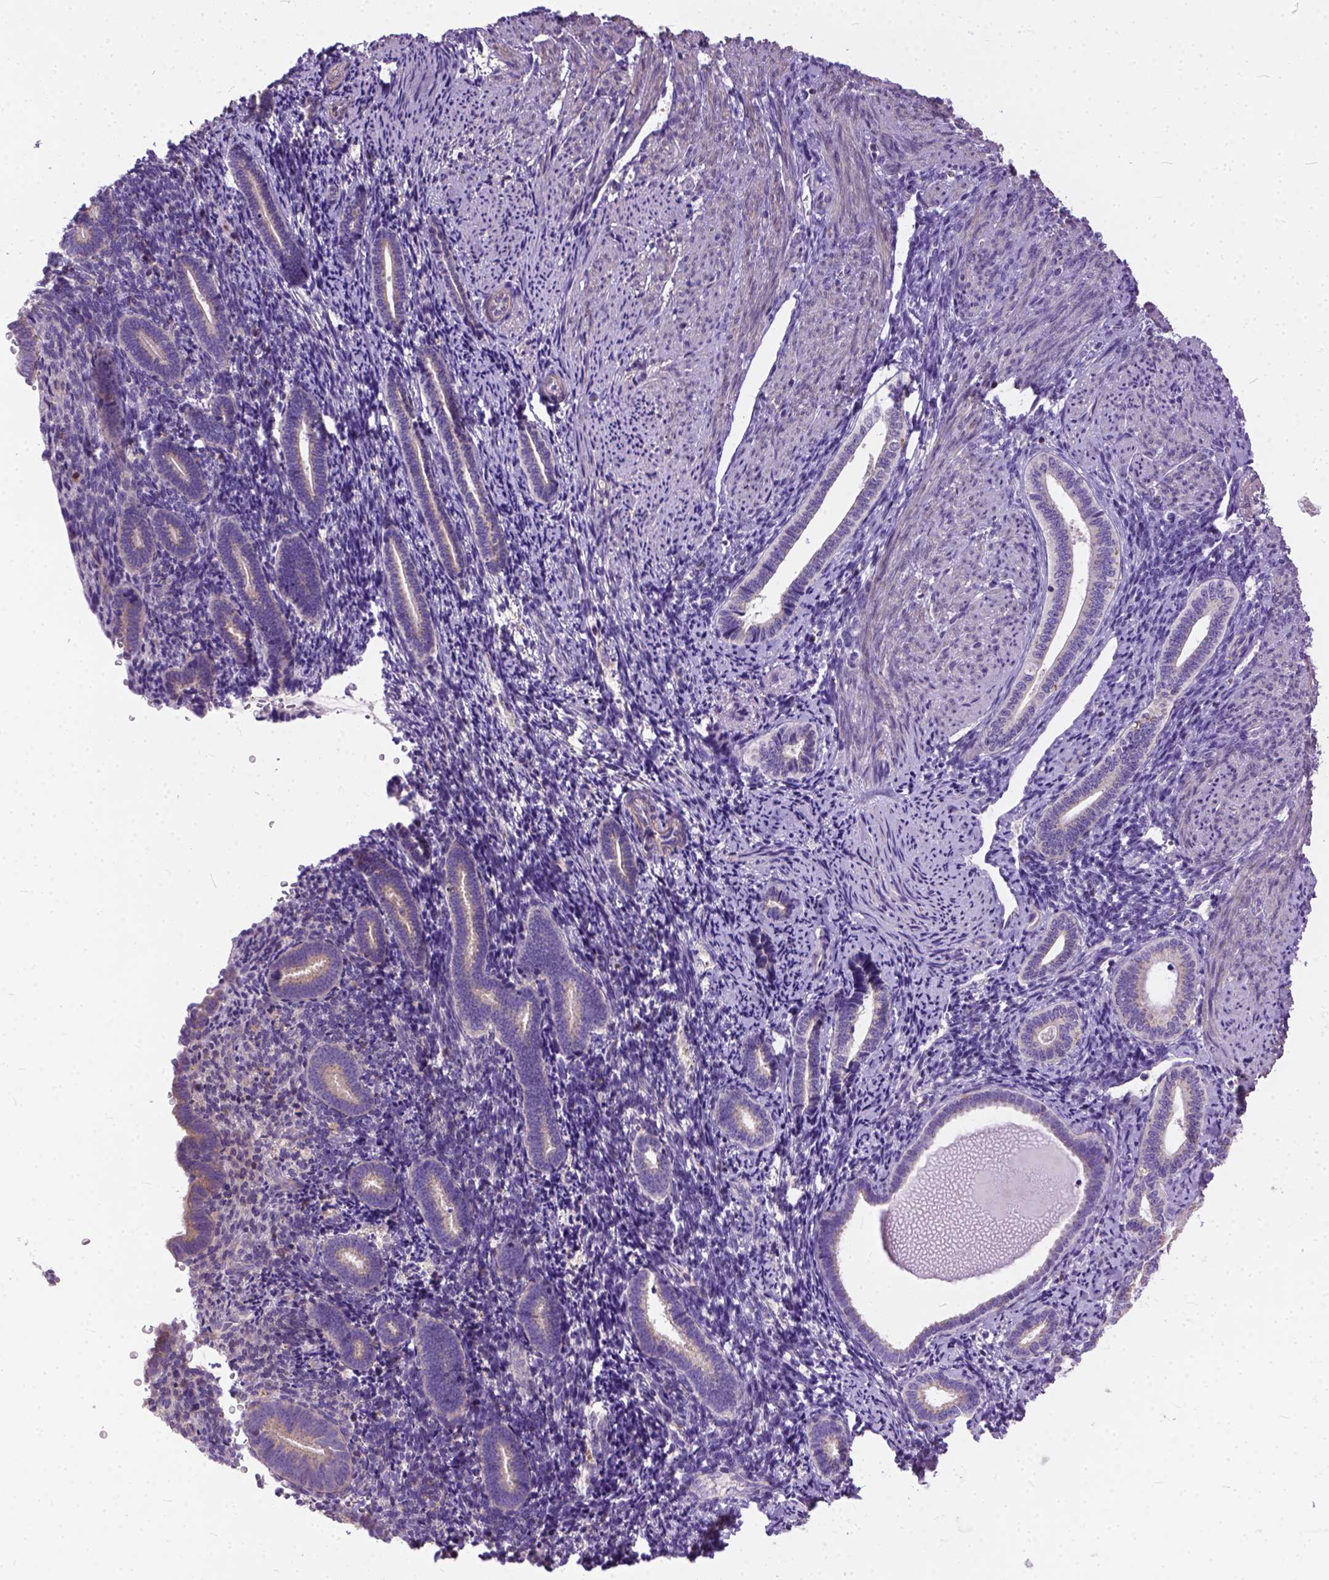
{"staining": {"intensity": "negative", "quantity": "none", "location": "none"}, "tissue": "endometrium", "cell_type": "Cells in endometrial stroma", "image_type": "normal", "snomed": [{"axis": "morphology", "description": "Normal tissue, NOS"}, {"axis": "topography", "description": "Endometrium"}], "caption": "Immunohistochemistry photomicrograph of benign endometrium stained for a protein (brown), which demonstrates no expression in cells in endometrial stroma. Brightfield microscopy of immunohistochemistry (IHC) stained with DAB (brown) and hematoxylin (blue), captured at high magnification.", "gene": "BANF2", "patient": {"sex": "female", "age": 57}}